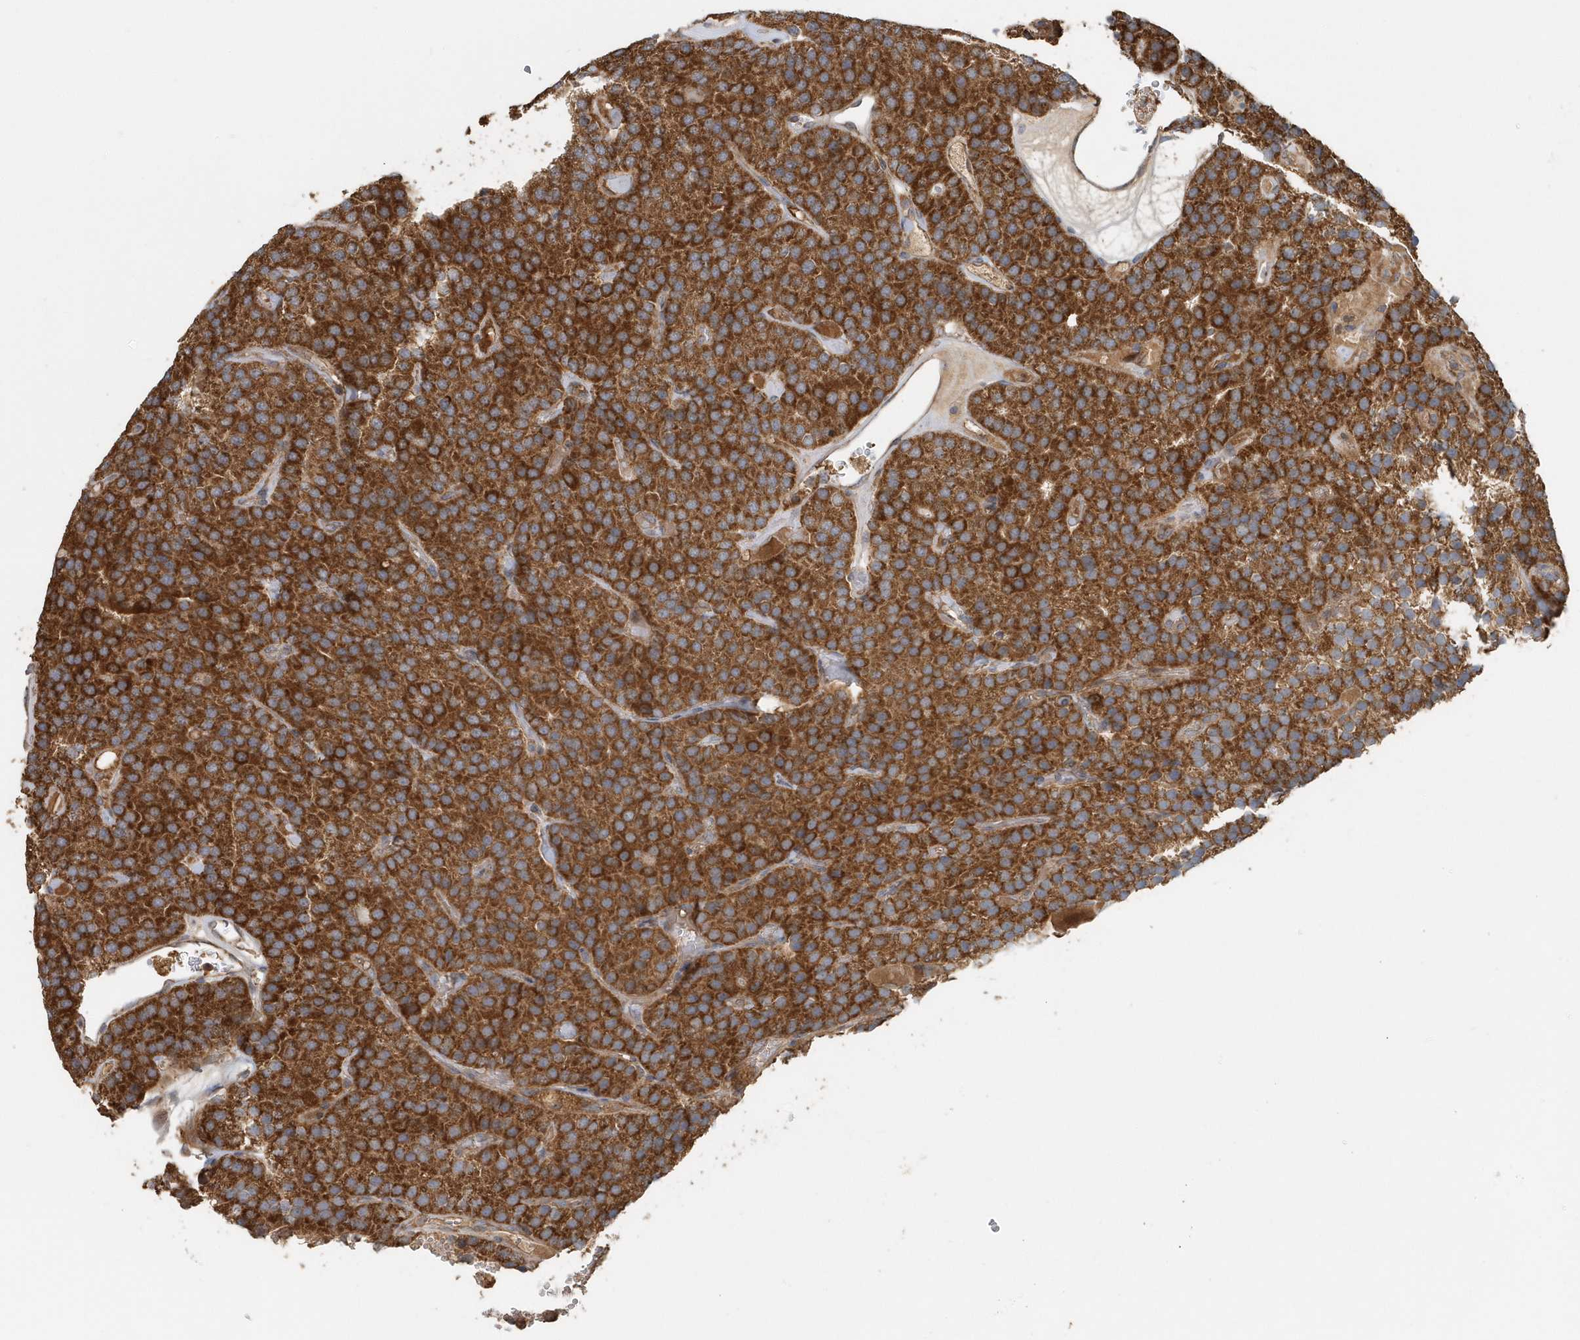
{"staining": {"intensity": "strong", "quantity": ">75%", "location": "cytoplasmic/membranous,nuclear"}, "tissue": "parathyroid gland", "cell_type": "Glandular cells", "image_type": "normal", "snomed": [{"axis": "morphology", "description": "Normal tissue, NOS"}, {"axis": "morphology", "description": "Adenoma, NOS"}, {"axis": "topography", "description": "Parathyroid gland"}], "caption": "This histopathology image shows benign parathyroid gland stained with IHC to label a protein in brown. The cytoplasmic/membranous,nuclear of glandular cells show strong positivity for the protein. Nuclei are counter-stained blue.", "gene": "MMUT", "patient": {"sex": "female", "age": 86}}